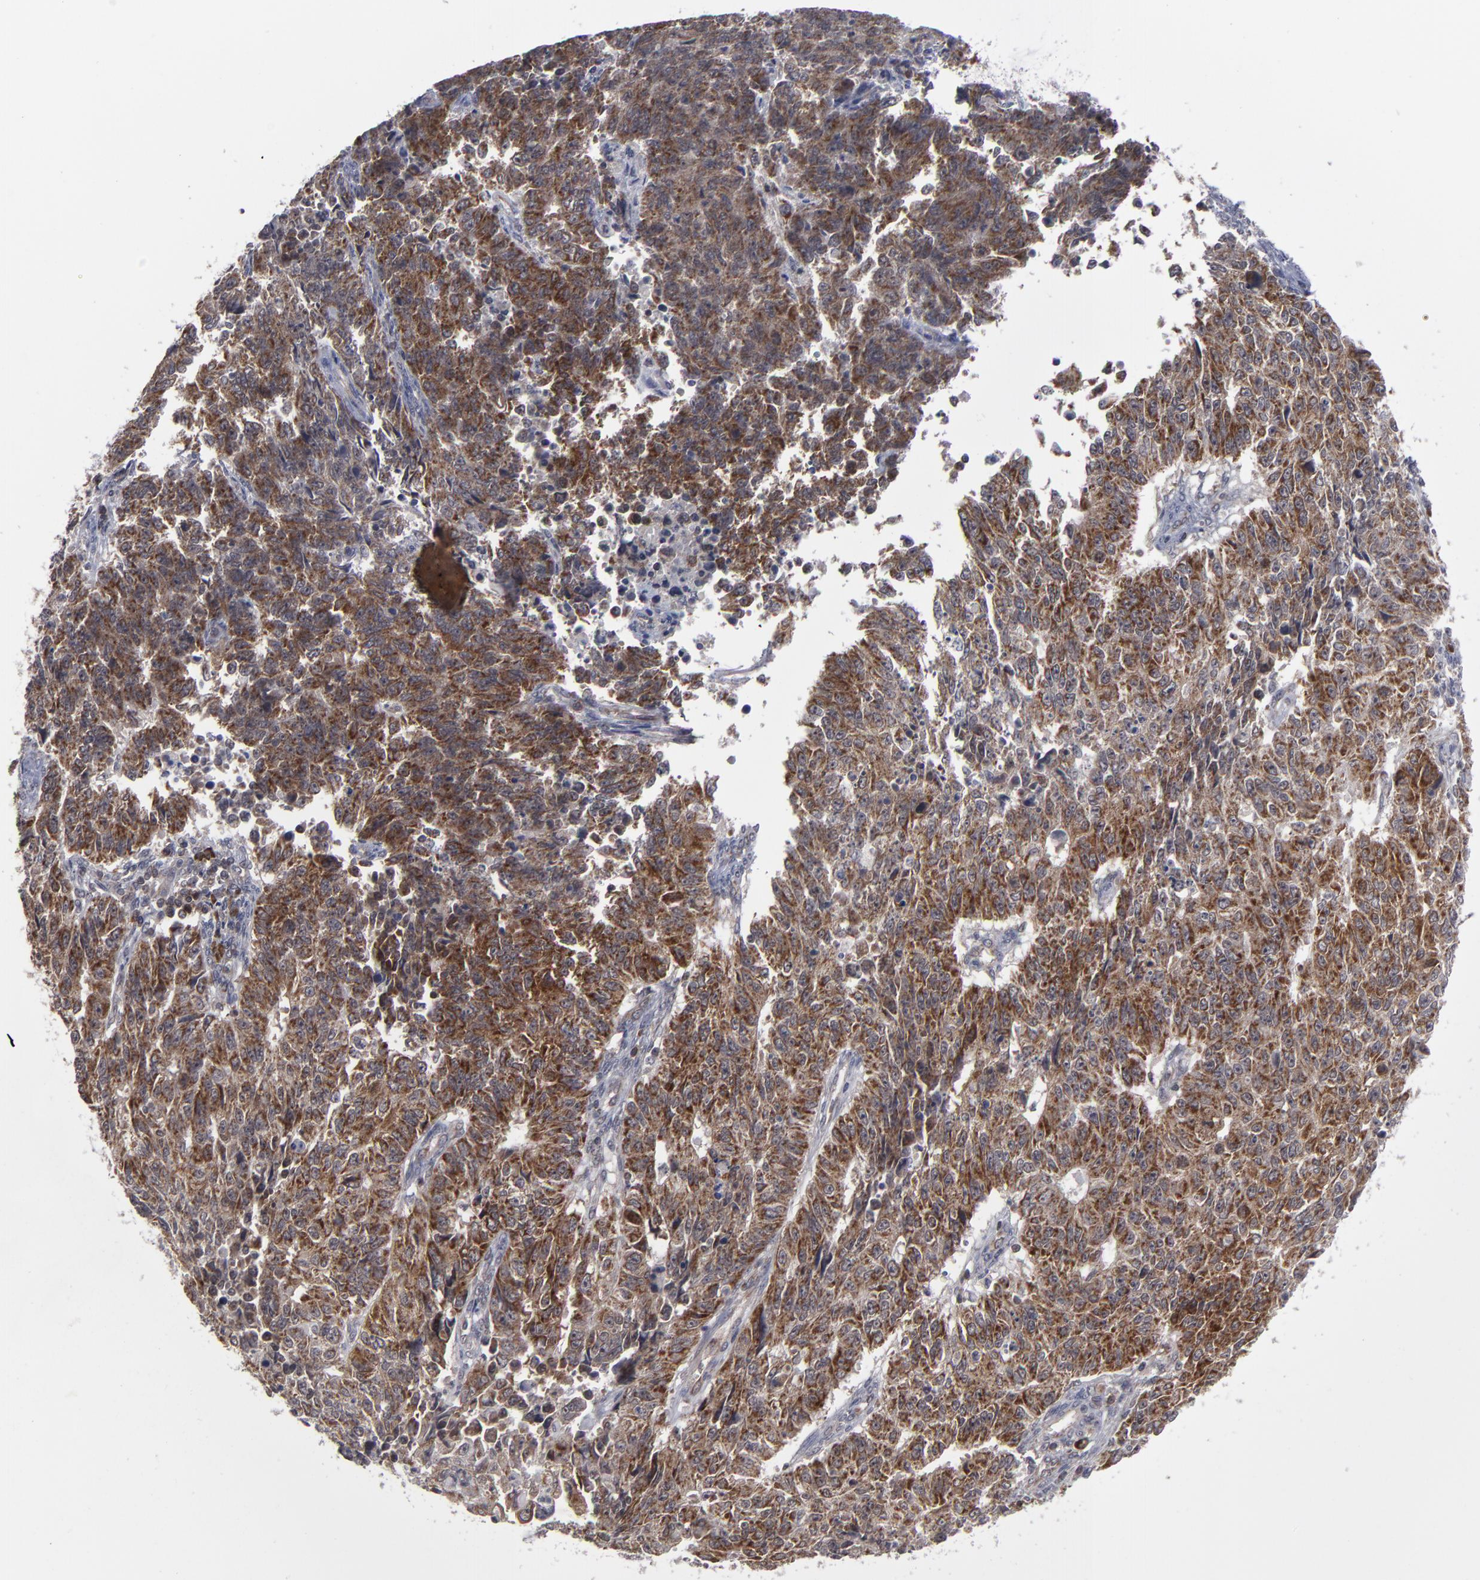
{"staining": {"intensity": "strong", "quantity": ">75%", "location": "cytoplasmic/membranous"}, "tissue": "endometrial cancer", "cell_type": "Tumor cells", "image_type": "cancer", "snomed": [{"axis": "morphology", "description": "Adenocarcinoma, NOS"}, {"axis": "topography", "description": "Endometrium"}], "caption": "High-magnification brightfield microscopy of endometrial adenocarcinoma stained with DAB (3,3'-diaminobenzidine) (brown) and counterstained with hematoxylin (blue). tumor cells exhibit strong cytoplasmic/membranous expression is identified in approximately>75% of cells.", "gene": "GLCCI1", "patient": {"sex": "female", "age": 42}}